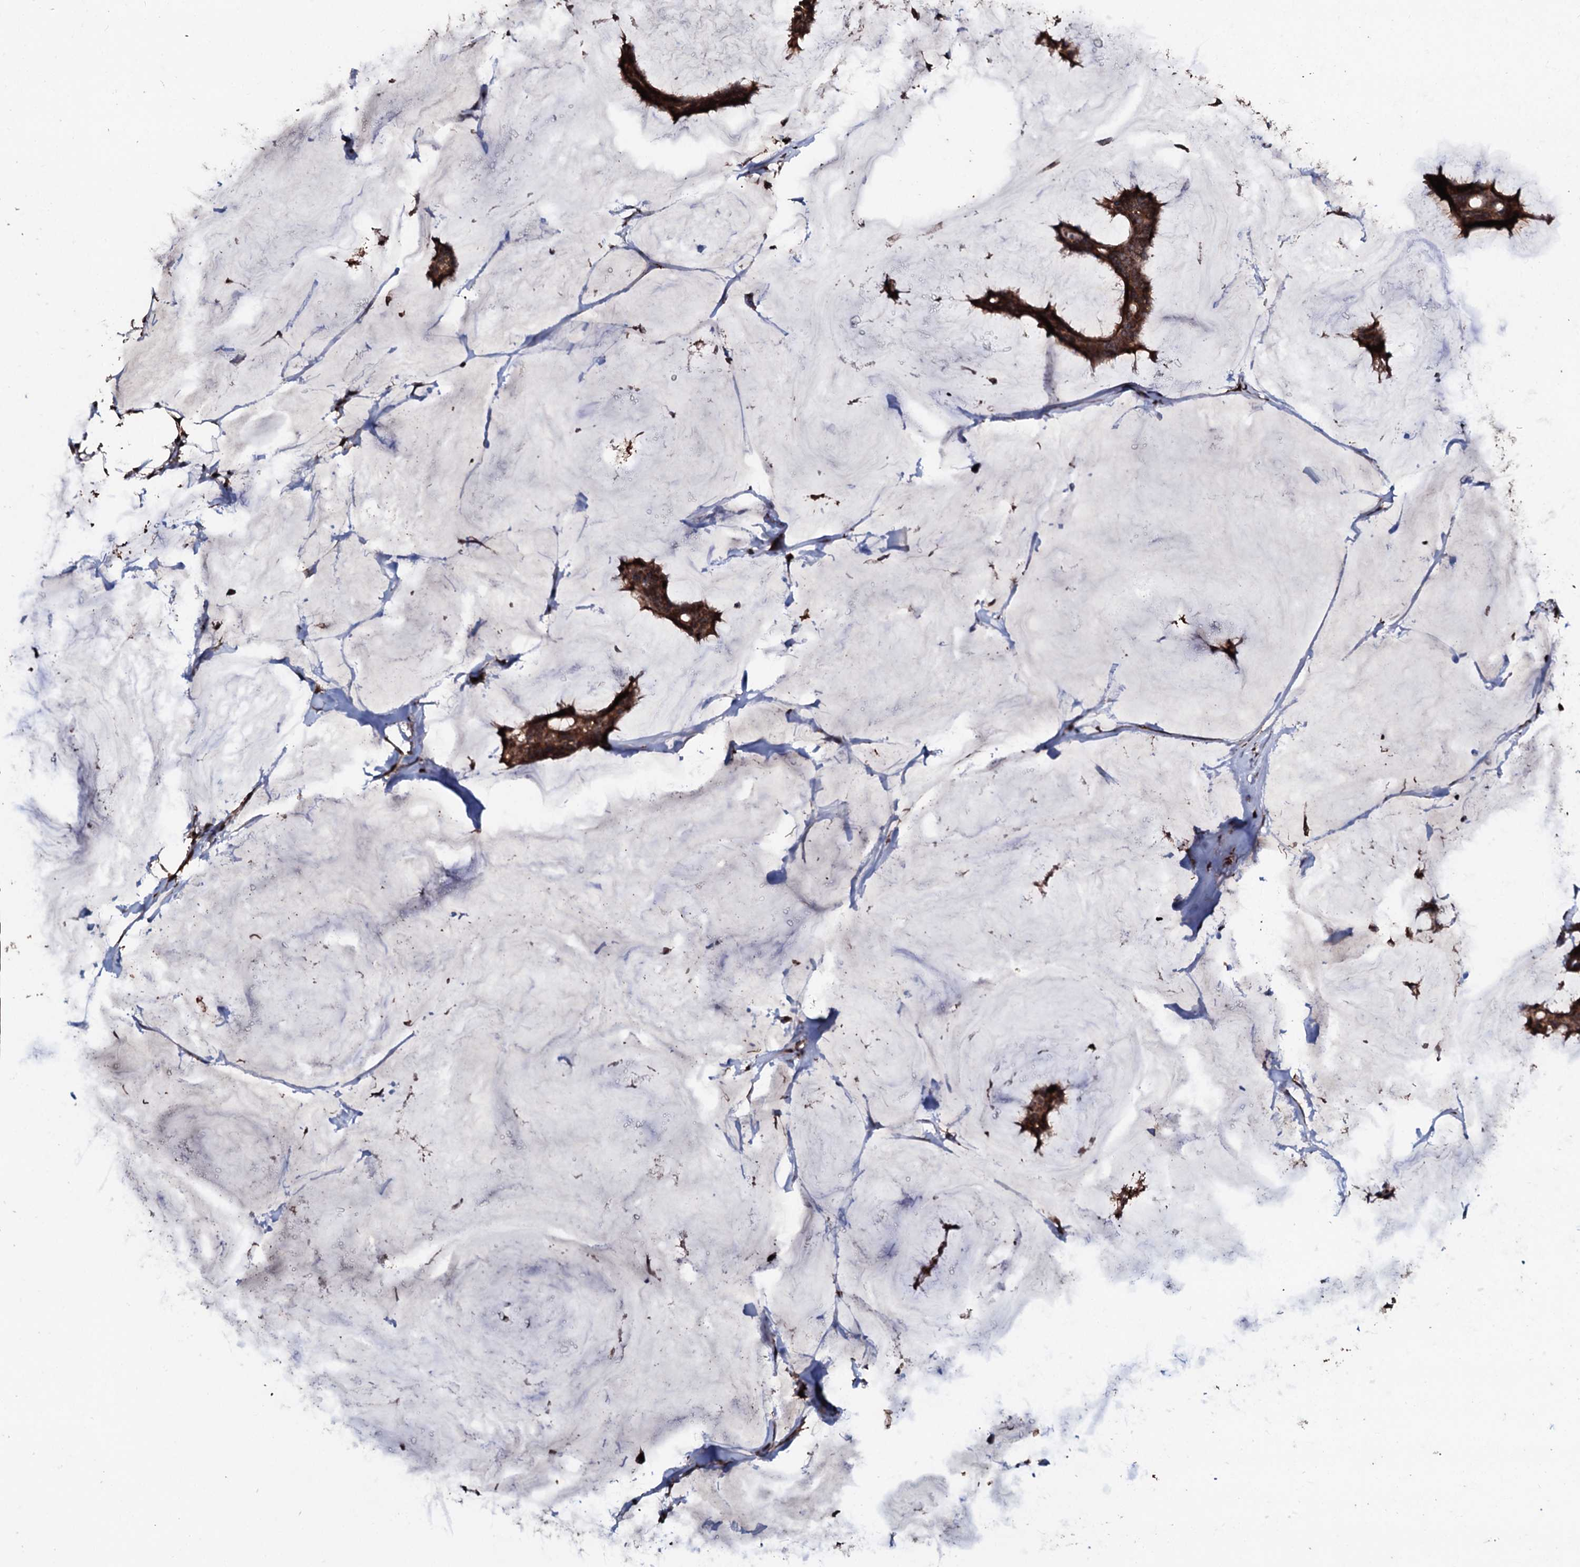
{"staining": {"intensity": "moderate", "quantity": ">75%", "location": "cytoplasmic/membranous"}, "tissue": "breast cancer", "cell_type": "Tumor cells", "image_type": "cancer", "snomed": [{"axis": "morphology", "description": "Duct carcinoma"}, {"axis": "topography", "description": "Breast"}], "caption": "A medium amount of moderate cytoplasmic/membranous positivity is identified in about >75% of tumor cells in breast invasive ductal carcinoma tissue.", "gene": "SDHAF2", "patient": {"sex": "female", "age": 93}}